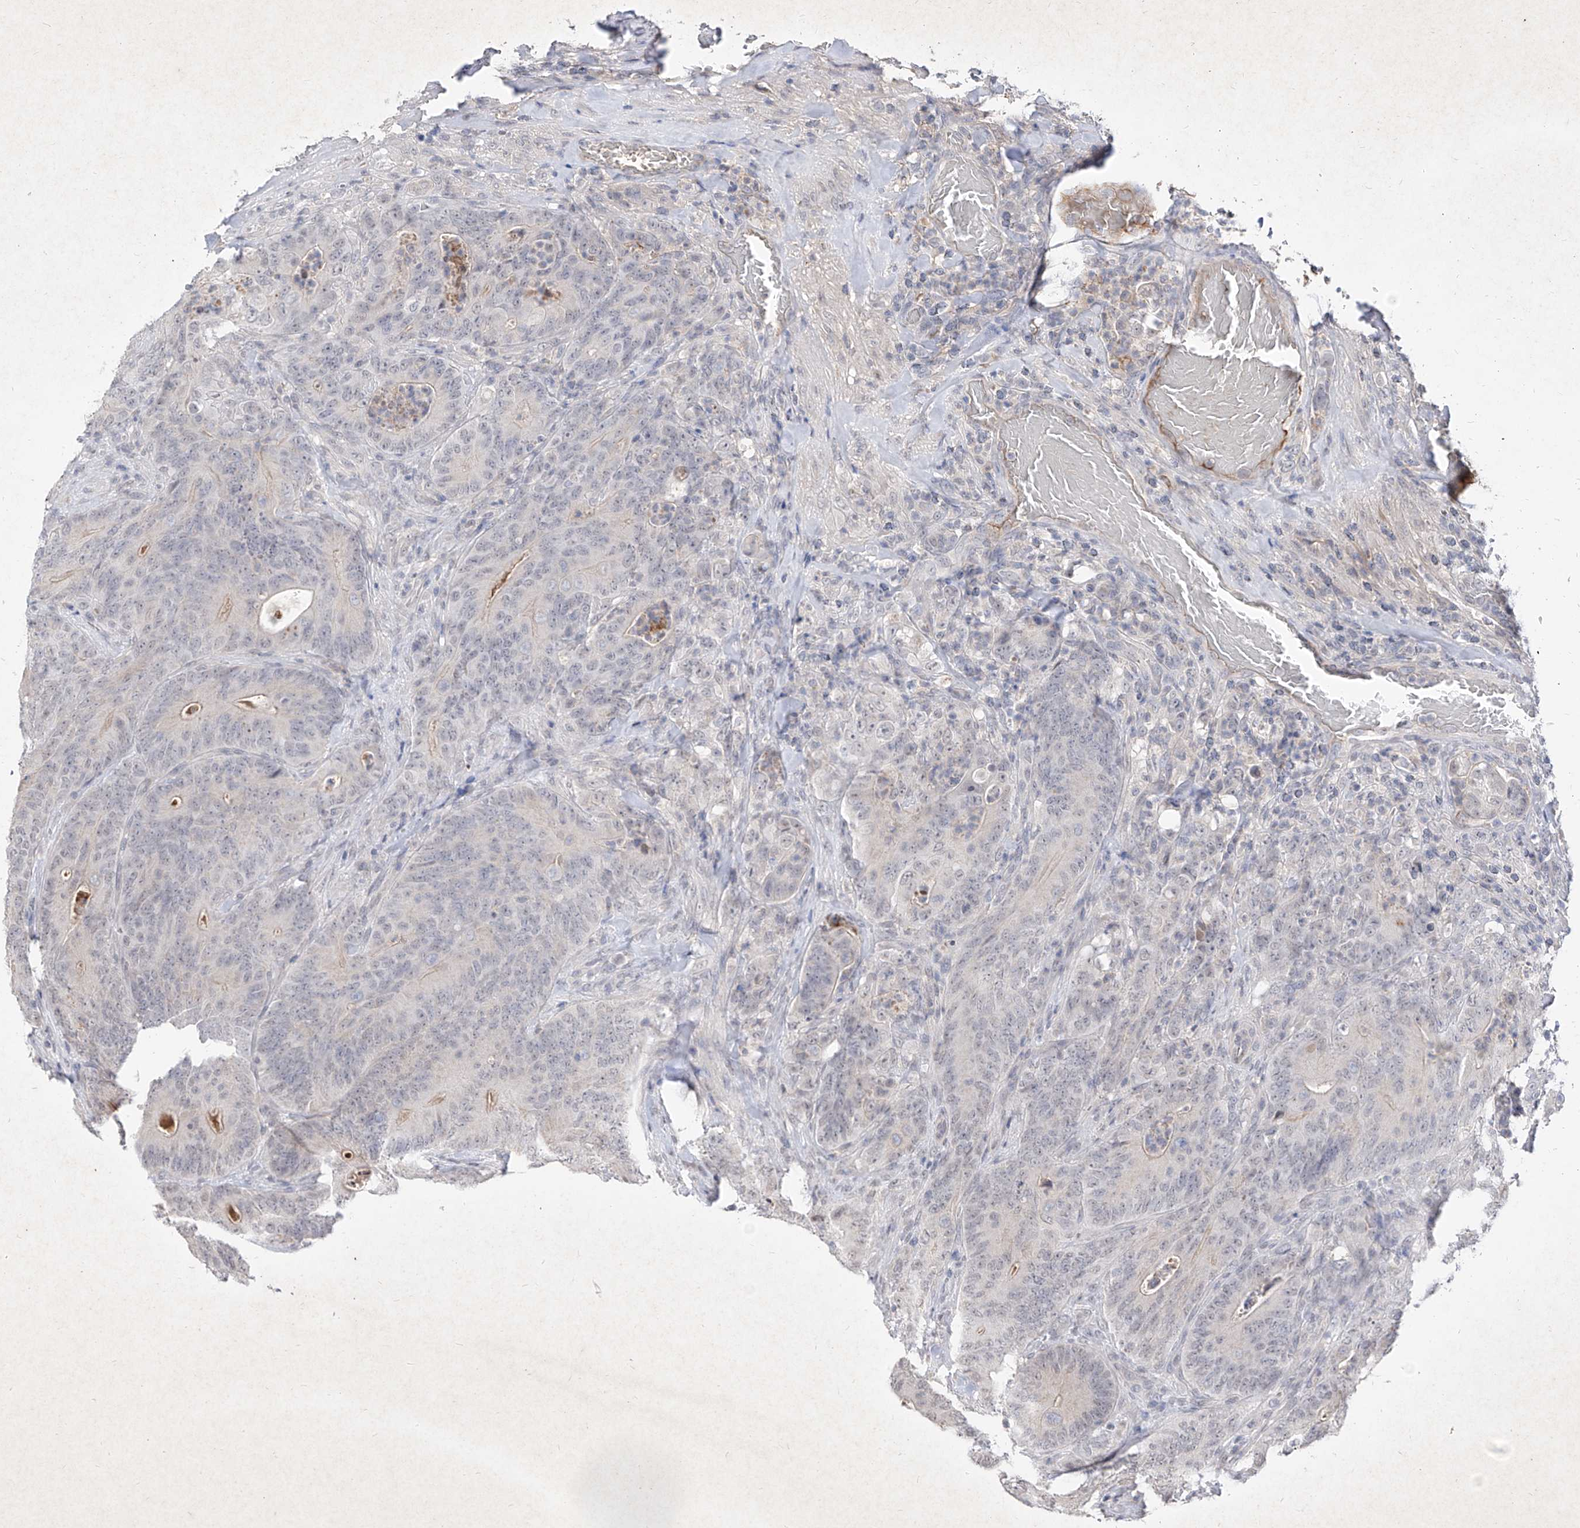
{"staining": {"intensity": "negative", "quantity": "none", "location": "none"}, "tissue": "colorectal cancer", "cell_type": "Tumor cells", "image_type": "cancer", "snomed": [{"axis": "morphology", "description": "Normal tissue, NOS"}, {"axis": "topography", "description": "Colon"}], "caption": "Micrograph shows no significant protein staining in tumor cells of colorectal cancer.", "gene": "C4A", "patient": {"sex": "female", "age": 82}}